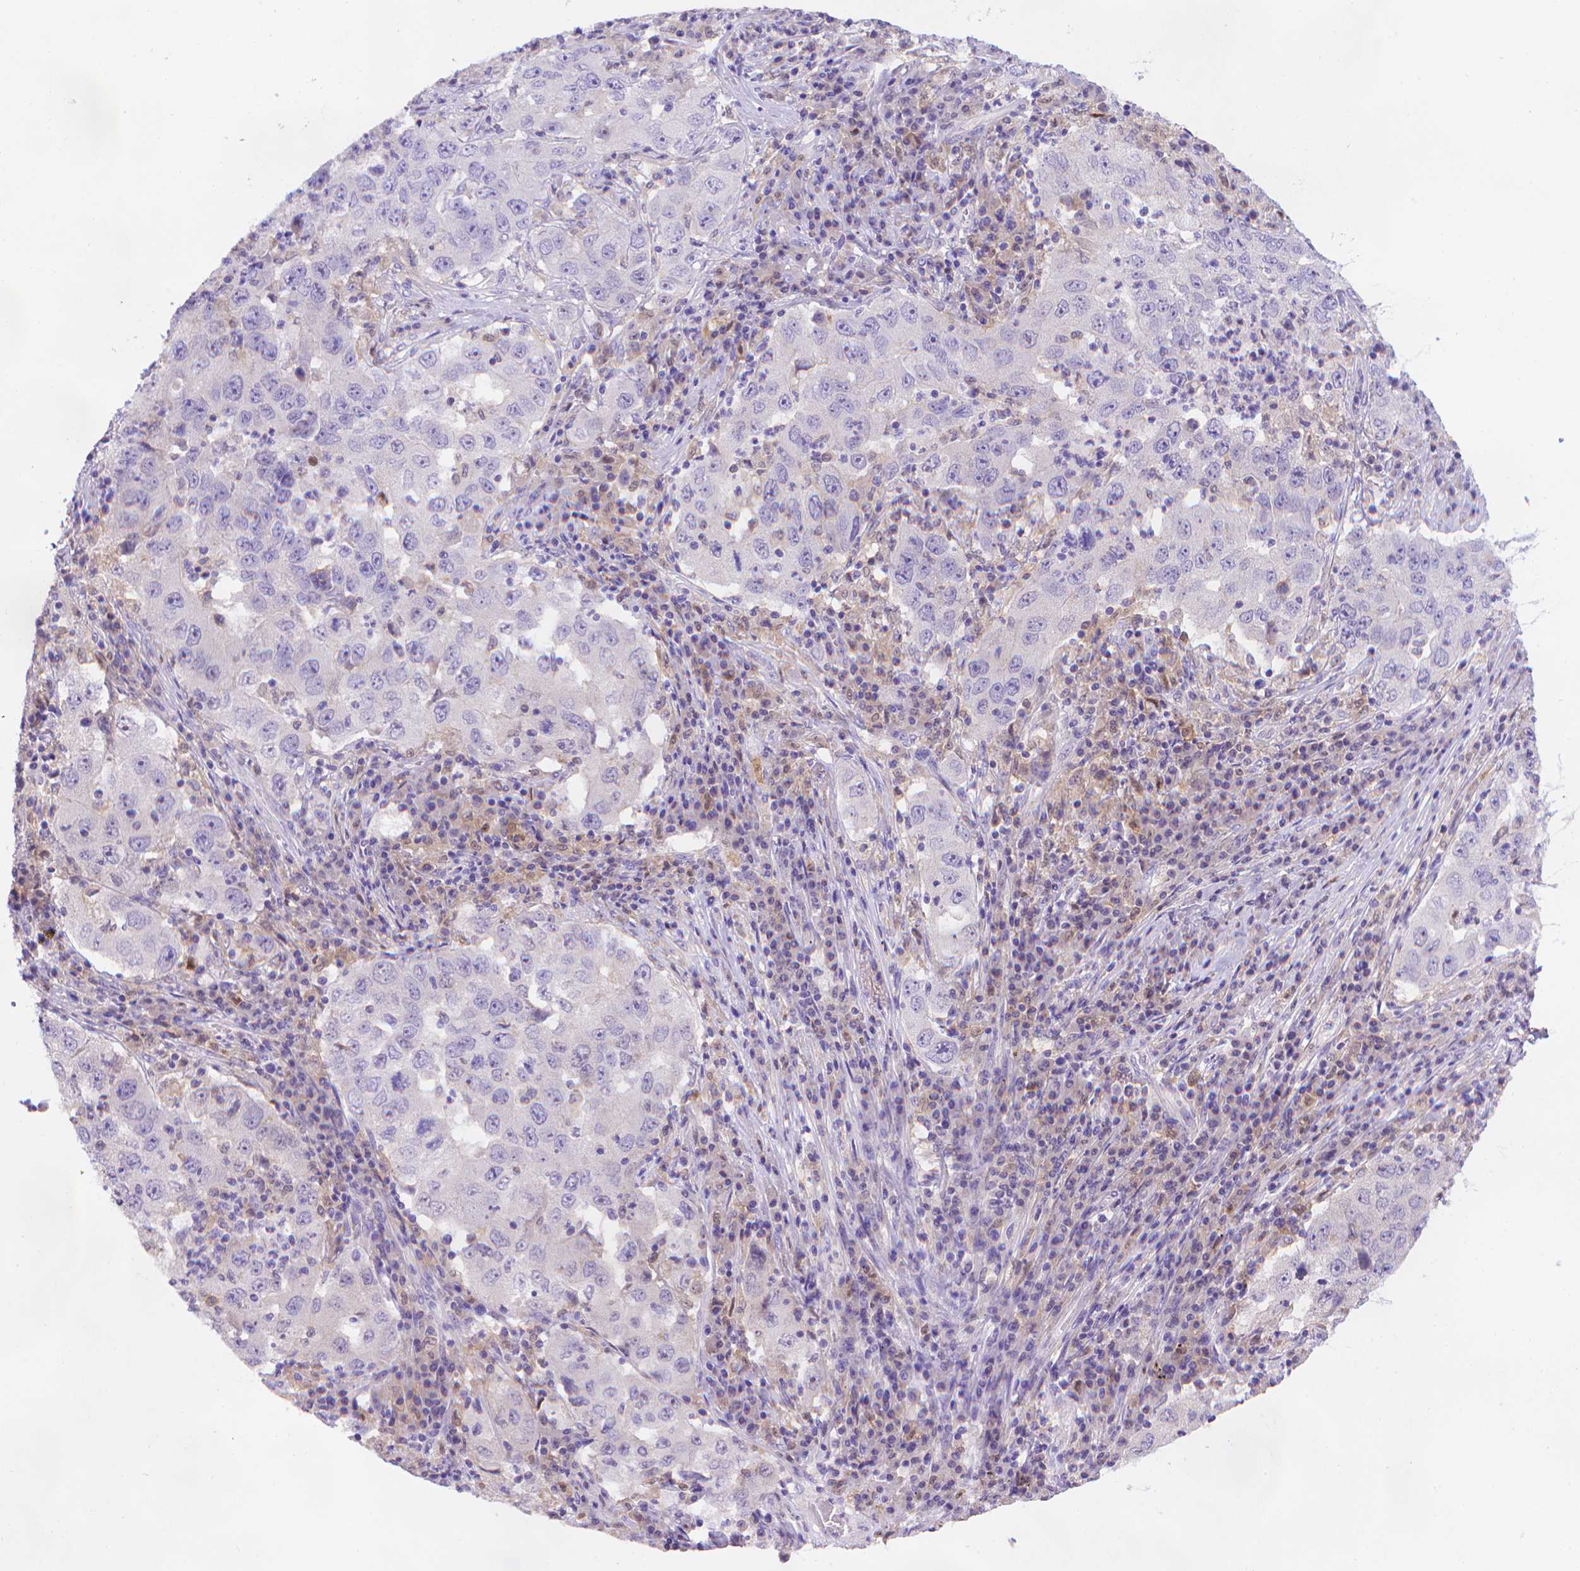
{"staining": {"intensity": "negative", "quantity": "none", "location": "none"}, "tissue": "lung cancer", "cell_type": "Tumor cells", "image_type": "cancer", "snomed": [{"axis": "morphology", "description": "Adenocarcinoma, NOS"}, {"axis": "topography", "description": "Lung"}], "caption": "Protein analysis of lung cancer displays no significant staining in tumor cells. Nuclei are stained in blue.", "gene": "FGD2", "patient": {"sex": "male", "age": 73}}